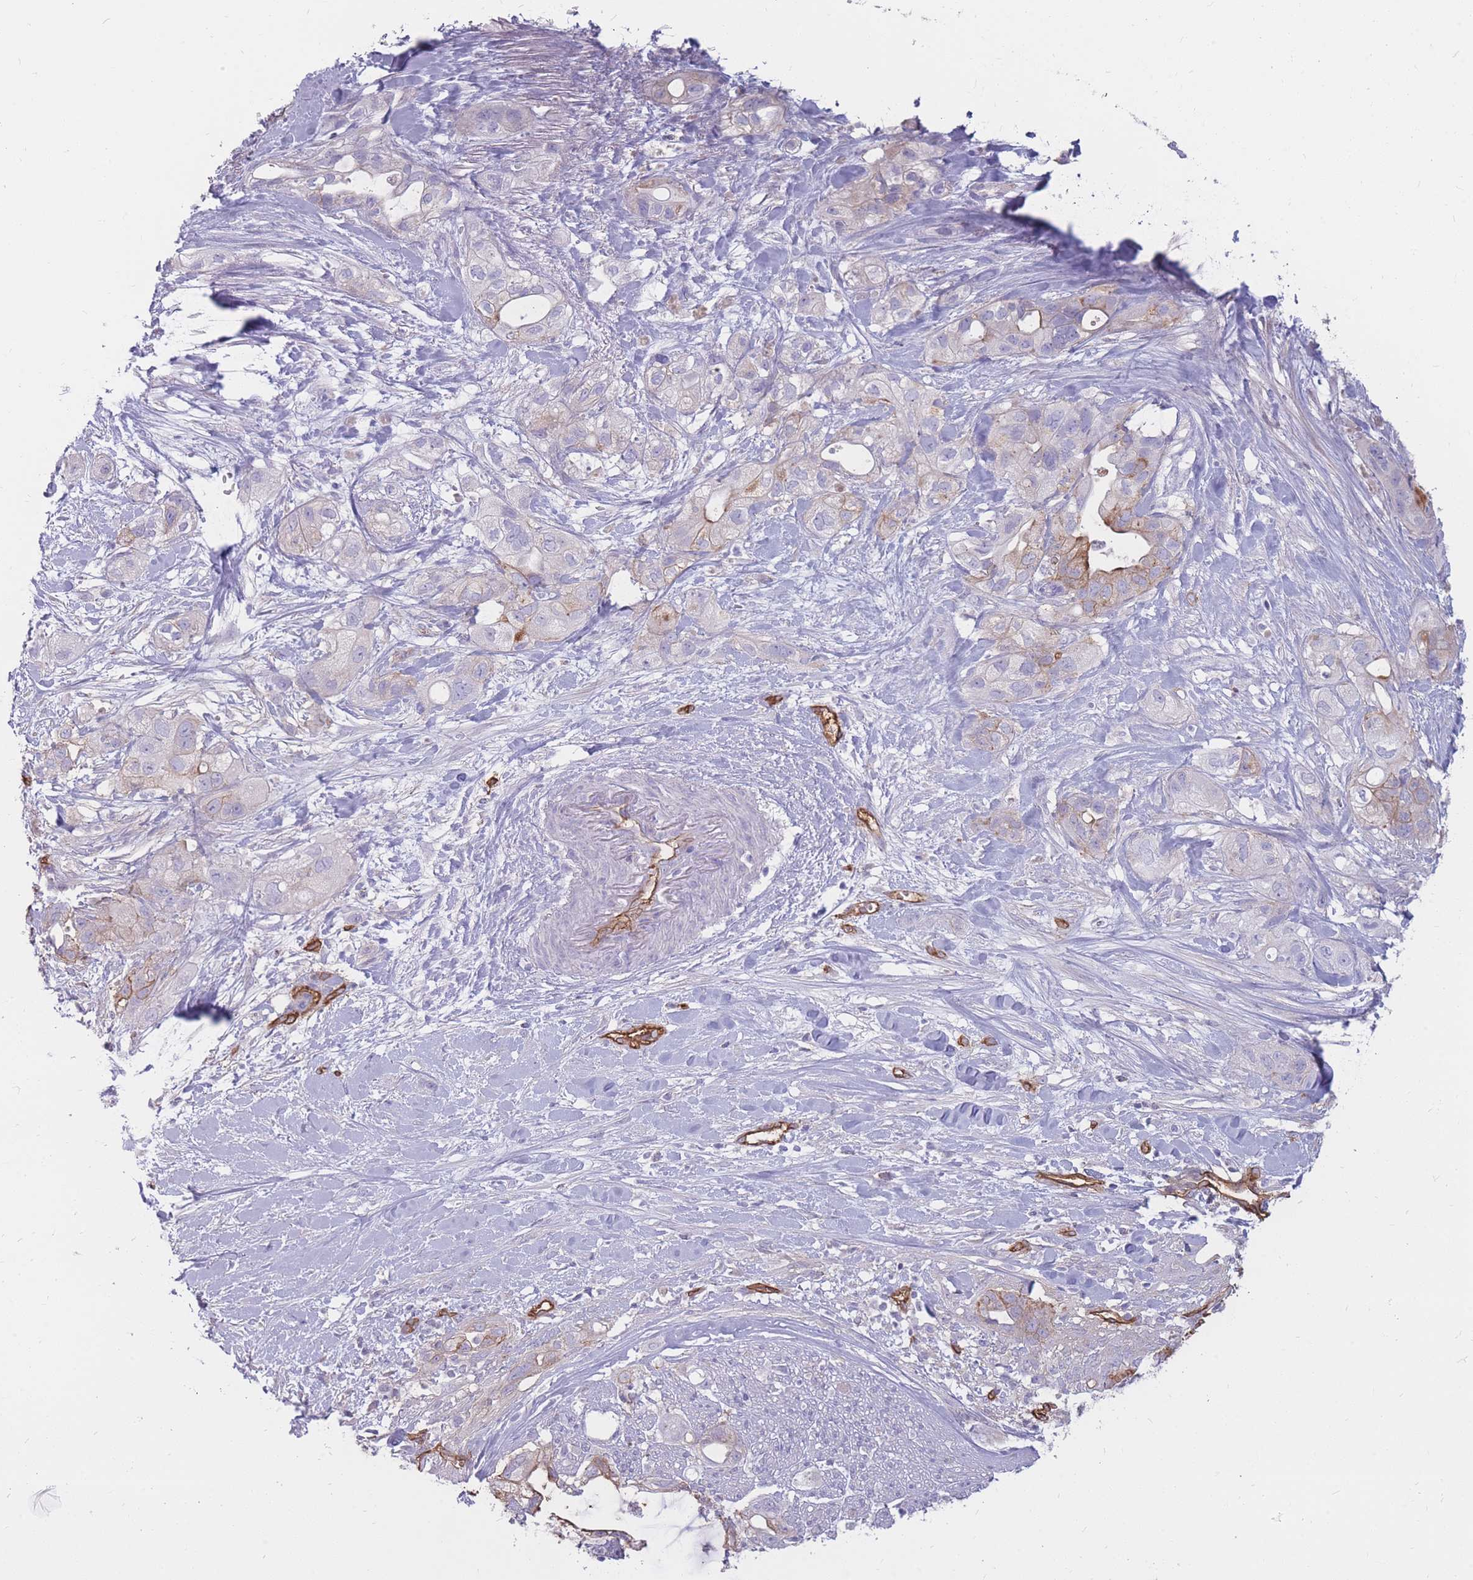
{"staining": {"intensity": "moderate", "quantity": "<25%", "location": "cytoplasmic/membranous"}, "tissue": "pancreatic cancer", "cell_type": "Tumor cells", "image_type": "cancer", "snomed": [{"axis": "morphology", "description": "Adenocarcinoma, NOS"}, {"axis": "topography", "description": "Pancreas"}], "caption": "Human pancreatic cancer stained for a protein (brown) reveals moderate cytoplasmic/membranous positive expression in about <25% of tumor cells.", "gene": "GNA11", "patient": {"sex": "male", "age": 44}}